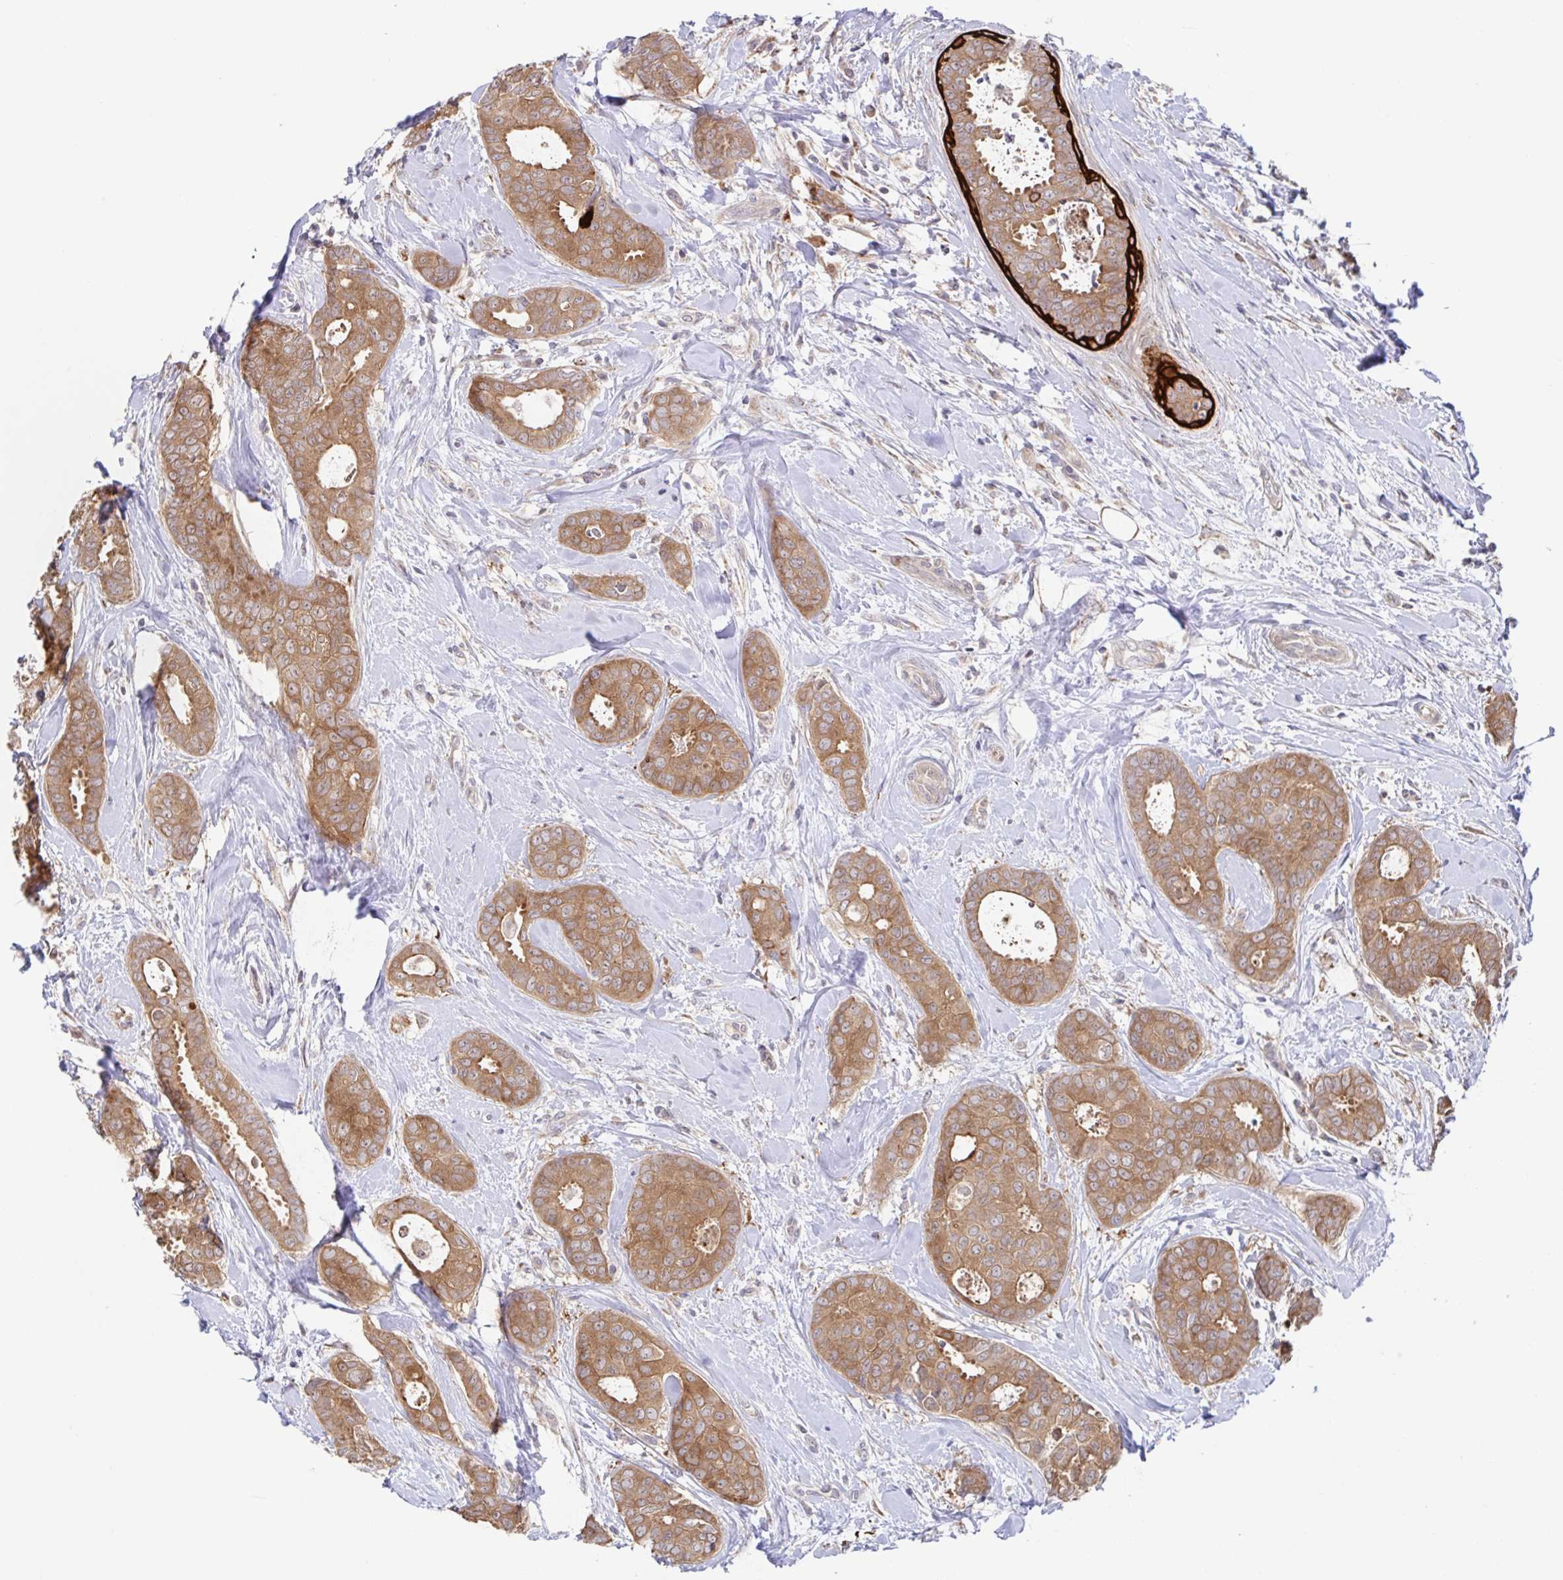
{"staining": {"intensity": "moderate", "quantity": ">75%", "location": "cytoplasmic/membranous"}, "tissue": "breast cancer", "cell_type": "Tumor cells", "image_type": "cancer", "snomed": [{"axis": "morphology", "description": "Duct carcinoma"}, {"axis": "topography", "description": "Breast"}], "caption": "Immunohistochemical staining of breast cancer (invasive ductal carcinoma) demonstrates medium levels of moderate cytoplasmic/membranous positivity in about >75% of tumor cells.", "gene": "AACS", "patient": {"sex": "female", "age": 45}}